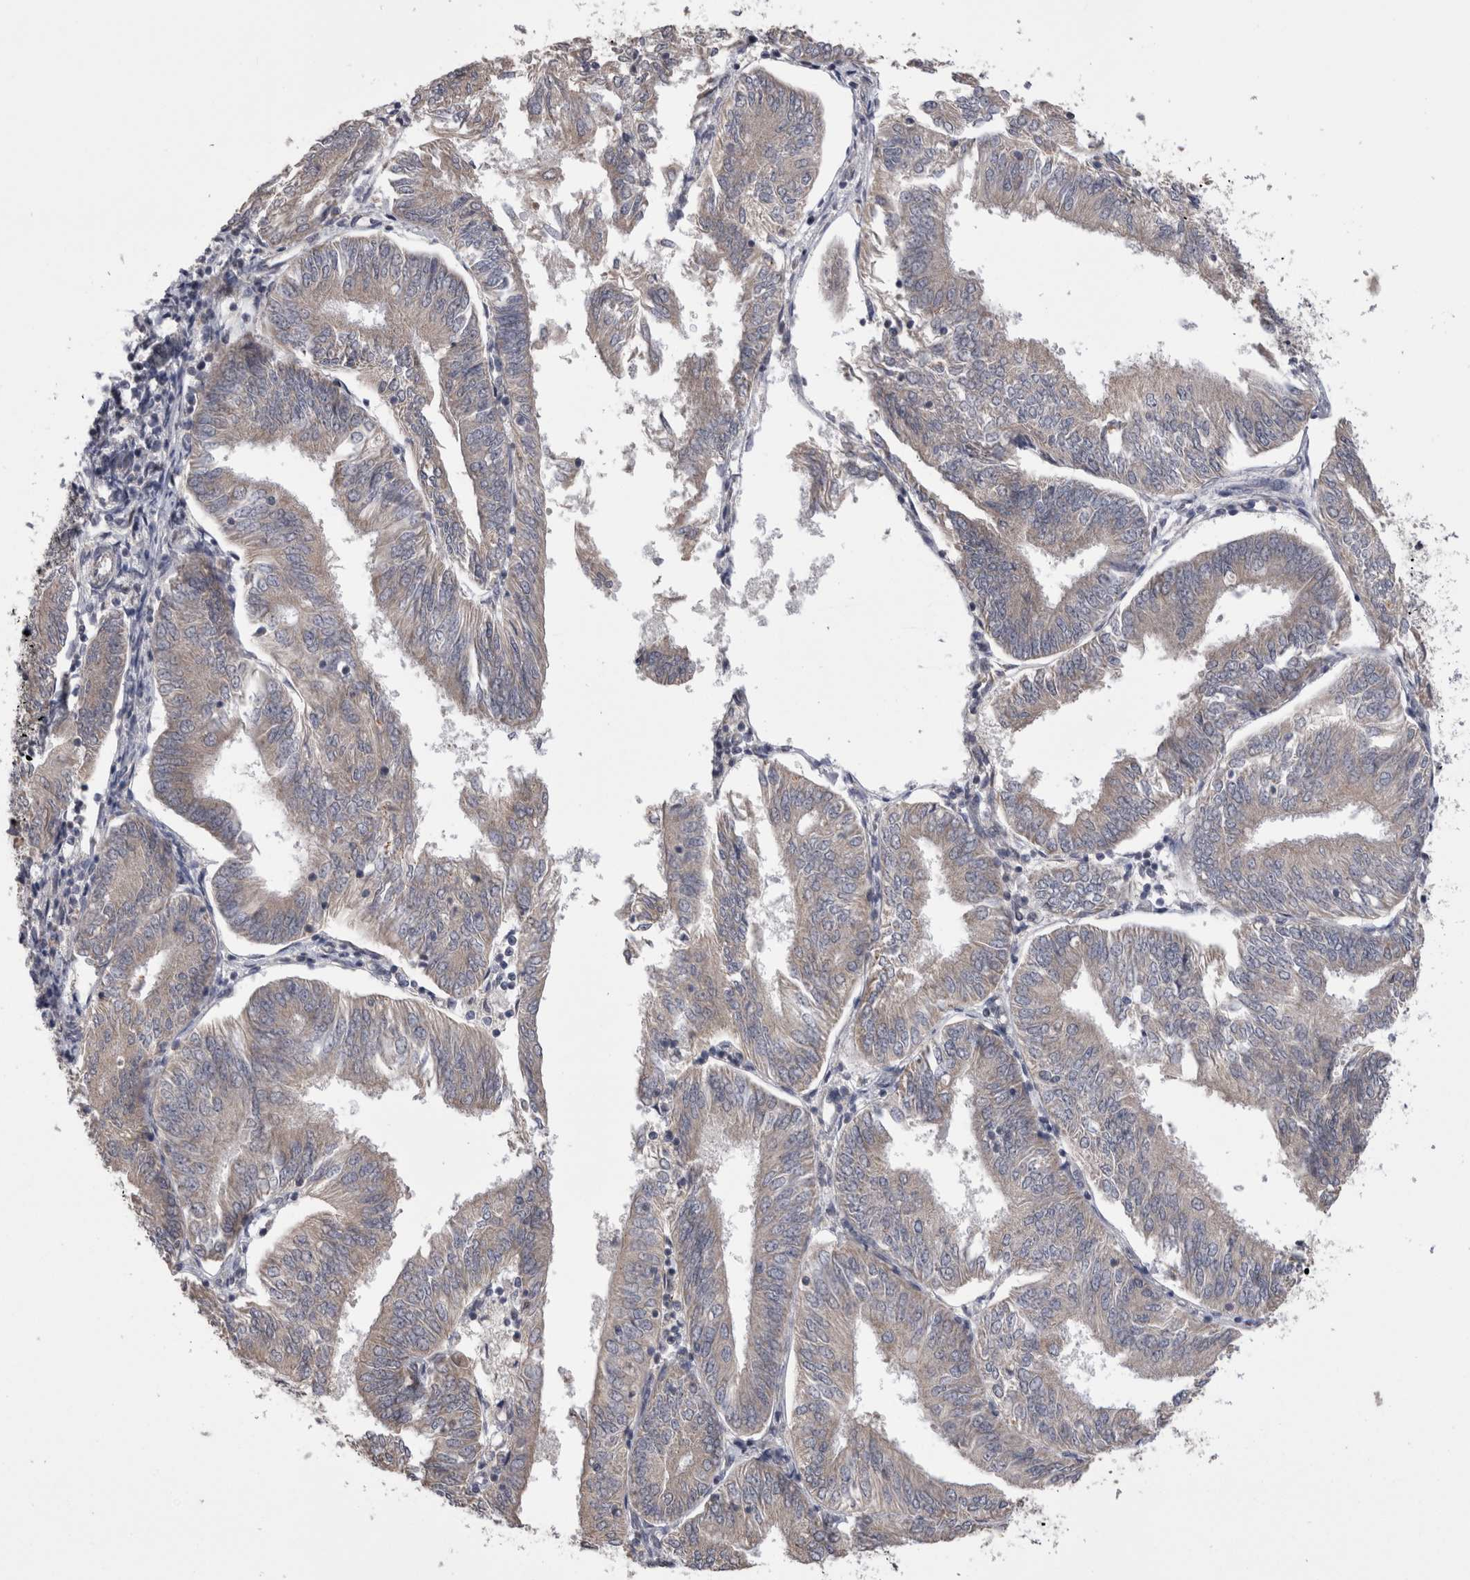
{"staining": {"intensity": "negative", "quantity": "none", "location": "none"}, "tissue": "endometrial cancer", "cell_type": "Tumor cells", "image_type": "cancer", "snomed": [{"axis": "morphology", "description": "Adenocarcinoma, NOS"}, {"axis": "topography", "description": "Endometrium"}], "caption": "This micrograph is of endometrial cancer (adenocarcinoma) stained with immunohistochemistry (IHC) to label a protein in brown with the nuclei are counter-stained blue. There is no expression in tumor cells.", "gene": "ARHGAP29", "patient": {"sex": "female", "age": 58}}